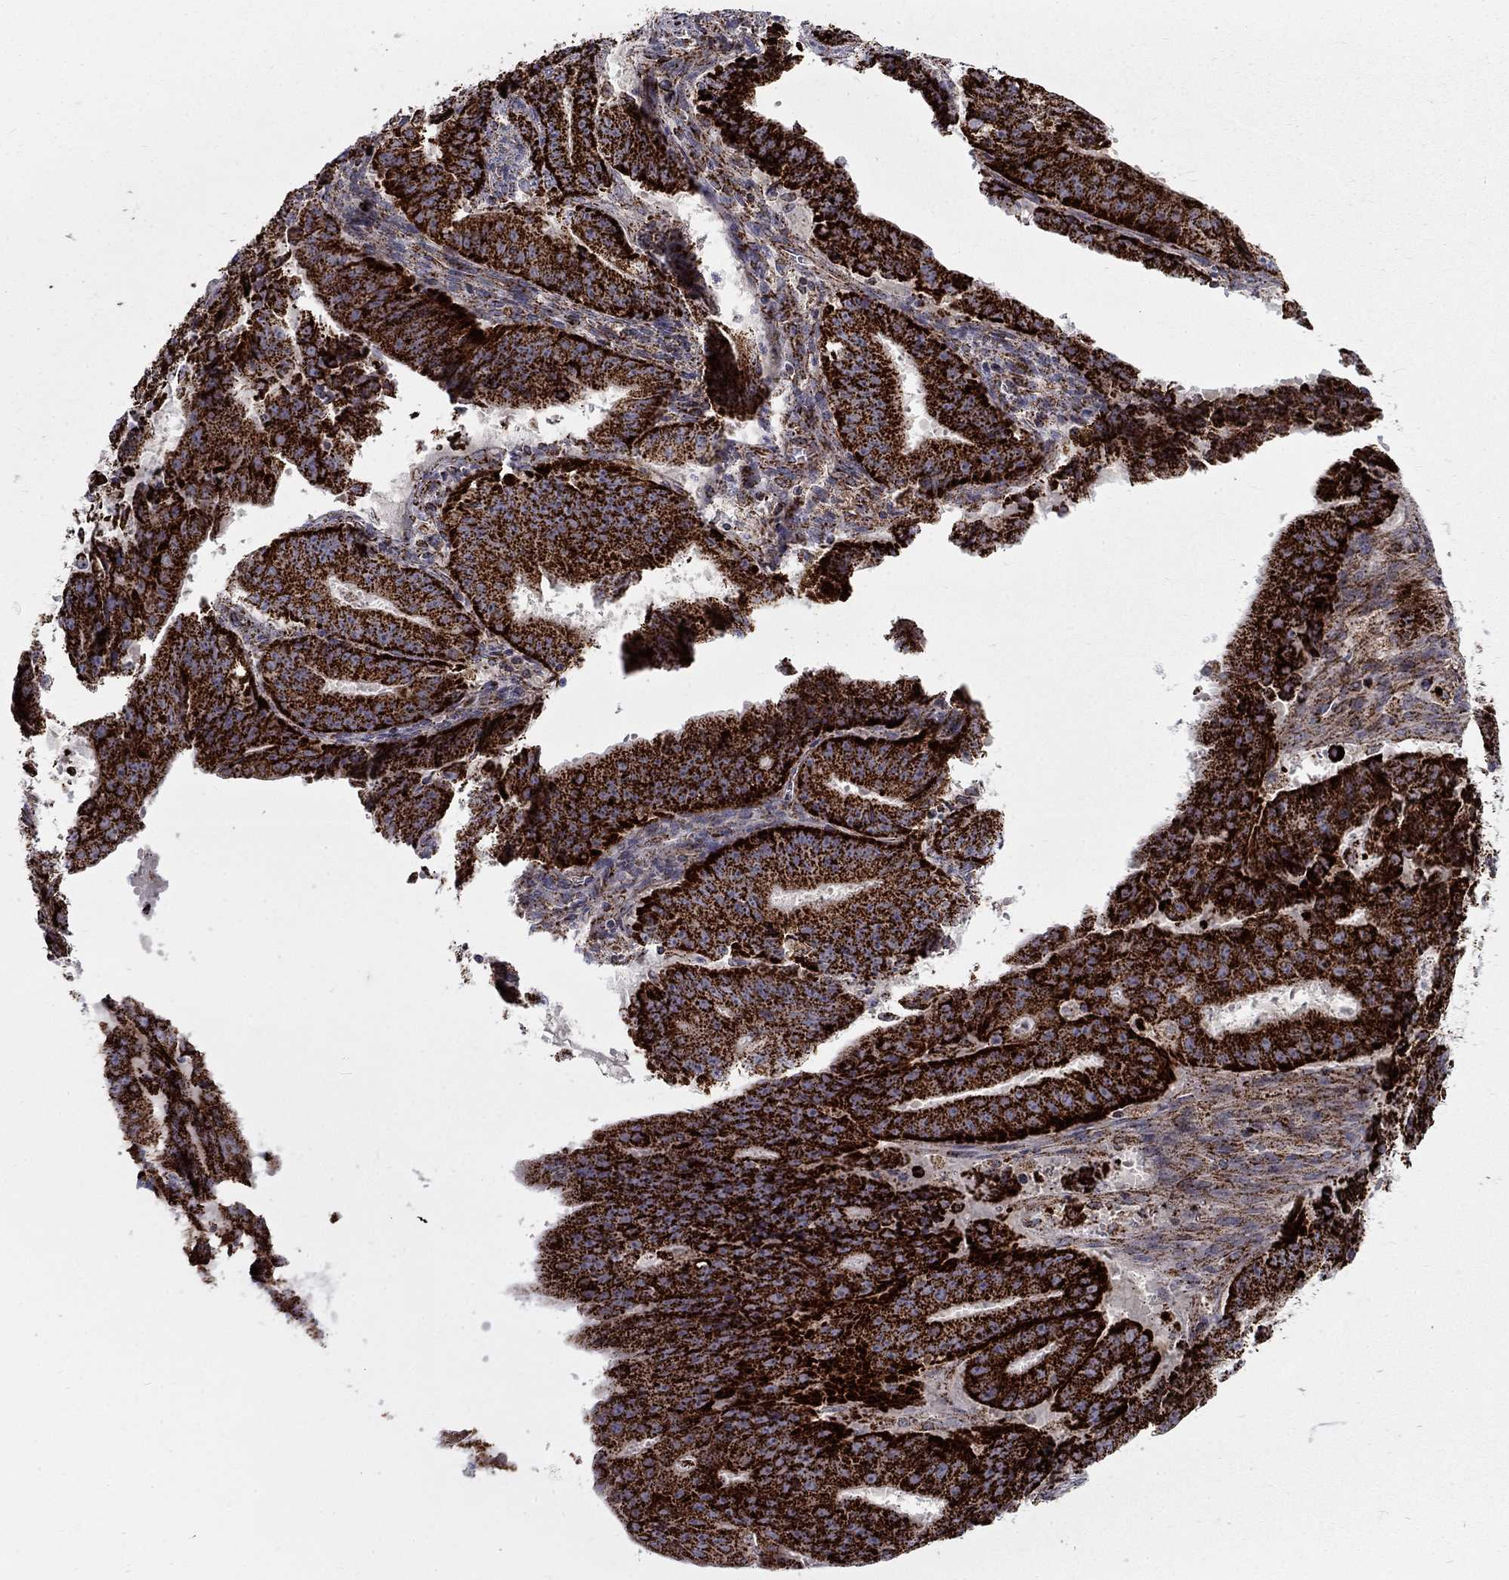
{"staining": {"intensity": "strong", "quantity": ">75%", "location": "cytoplasmic/membranous"}, "tissue": "ovarian cancer", "cell_type": "Tumor cells", "image_type": "cancer", "snomed": [{"axis": "morphology", "description": "Carcinoma, endometroid"}, {"axis": "topography", "description": "Ovary"}], "caption": "Human endometroid carcinoma (ovarian) stained for a protein (brown) displays strong cytoplasmic/membranous positive expression in approximately >75% of tumor cells.", "gene": "ALDH1B1", "patient": {"sex": "female", "age": 42}}